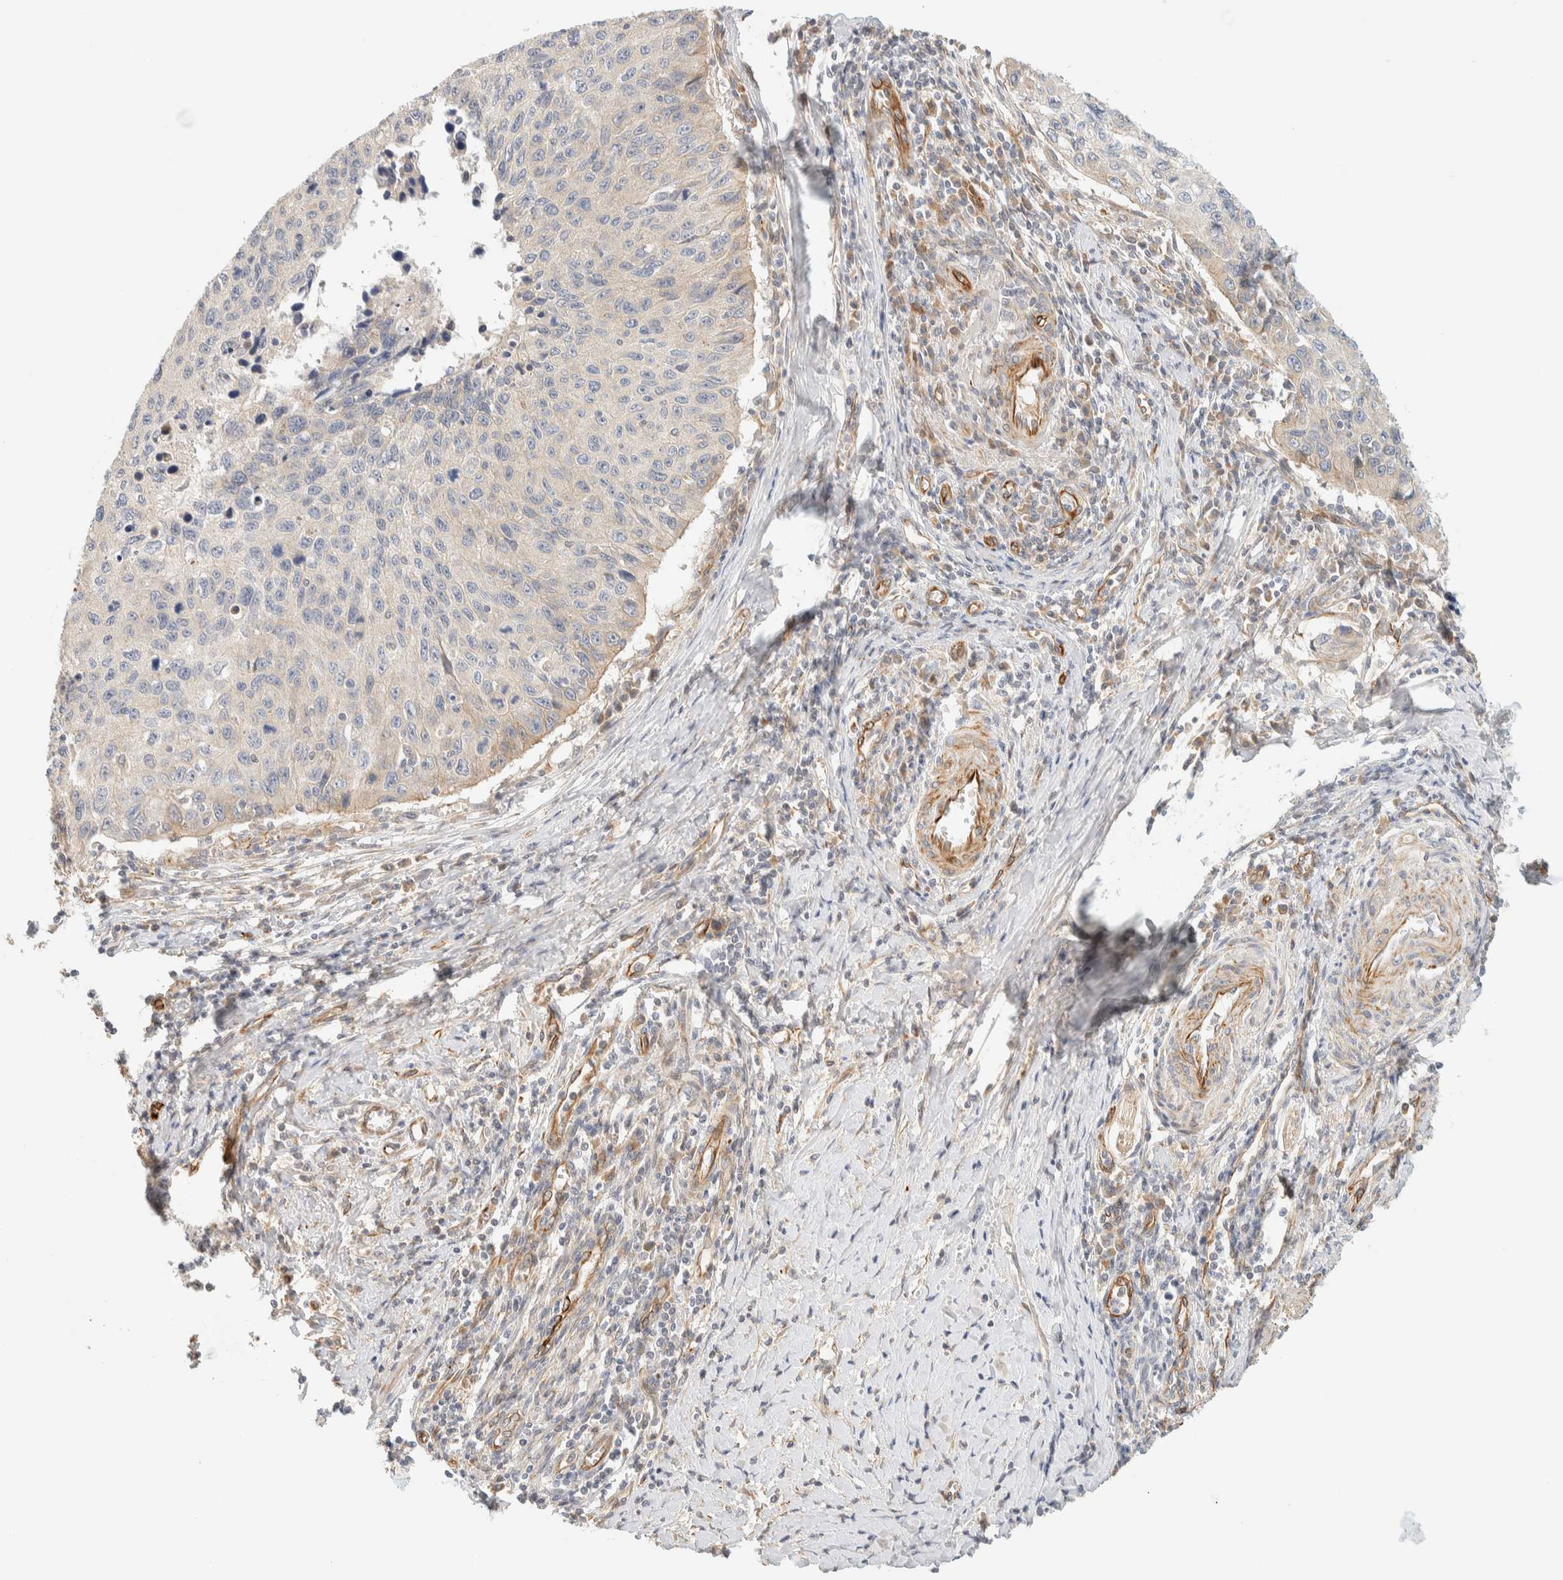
{"staining": {"intensity": "negative", "quantity": "none", "location": "none"}, "tissue": "cervical cancer", "cell_type": "Tumor cells", "image_type": "cancer", "snomed": [{"axis": "morphology", "description": "Squamous cell carcinoma, NOS"}, {"axis": "topography", "description": "Cervix"}], "caption": "The image exhibits no staining of tumor cells in cervical cancer (squamous cell carcinoma). (Stains: DAB (3,3'-diaminobenzidine) immunohistochemistry (IHC) with hematoxylin counter stain, Microscopy: brightfield microscopy at high magnification).", "gene": "FAT1", "patient": {"sex": "female", "age": 53}}